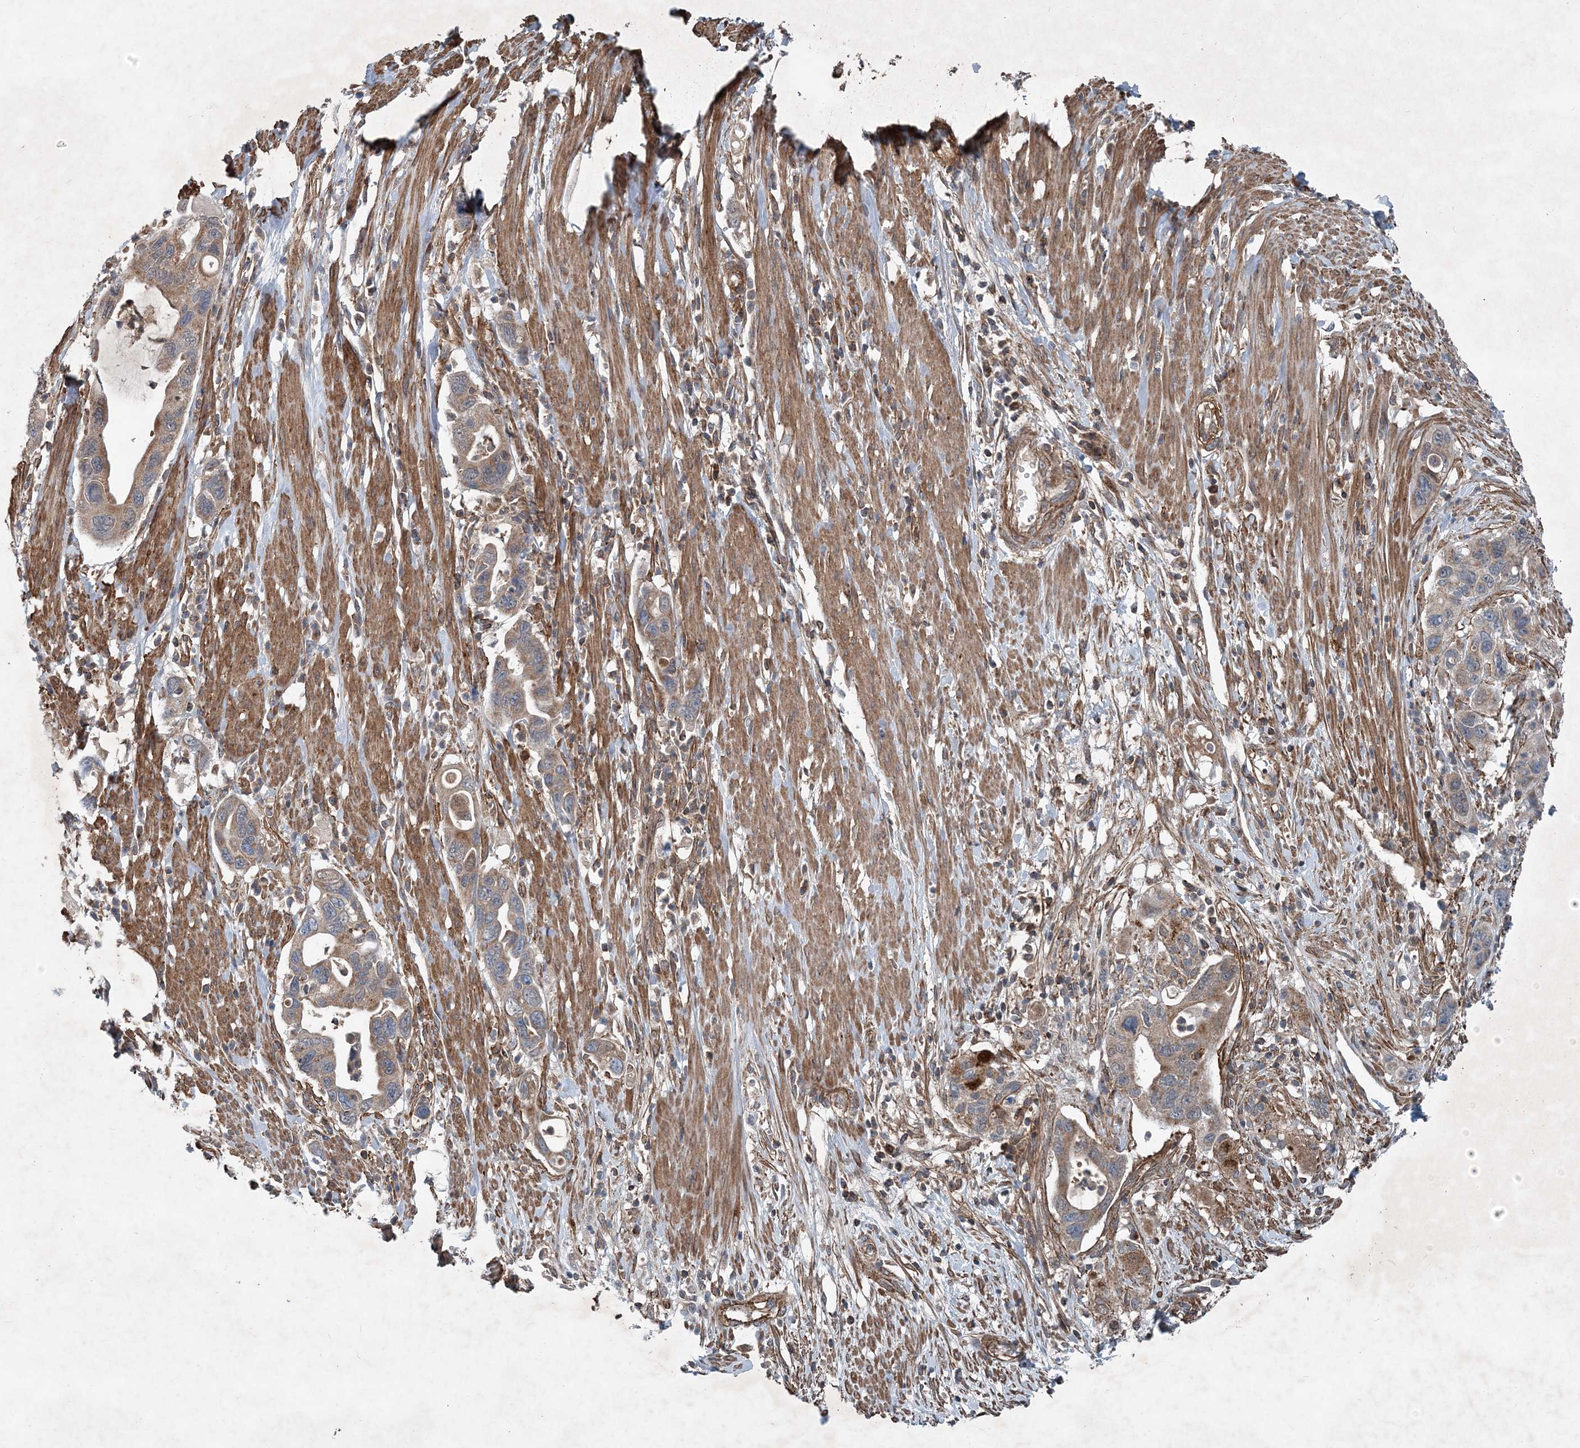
{"staining": {"intensity": "weak", "quantity": ">75%", "location": "cytoplasmic/membranous"}, "tissue": "pancreatic cancer", "cell_type": "Tumor cells", "image_type": "cancer", "snomed": [{"axis": "morphology", "description": "Adenocarcinoma, NOS"}, {"axis": "topography", "description": "Pancreas"}], "caption": "The micrograph demonstrates a brown stain indicating the presence of a protein in the cytoplasmic/membranous of tumor cells in pancreatic cancer (adenocarcinoma). The staining is performed using DAB (3,3'-diaminobenzidine) brown chromogen to label protein expression. The nuclei are counter-stained blue using hematoxylin.", "gene": "NDUFA2", "patient": {"sex": "female", "age": 71}}